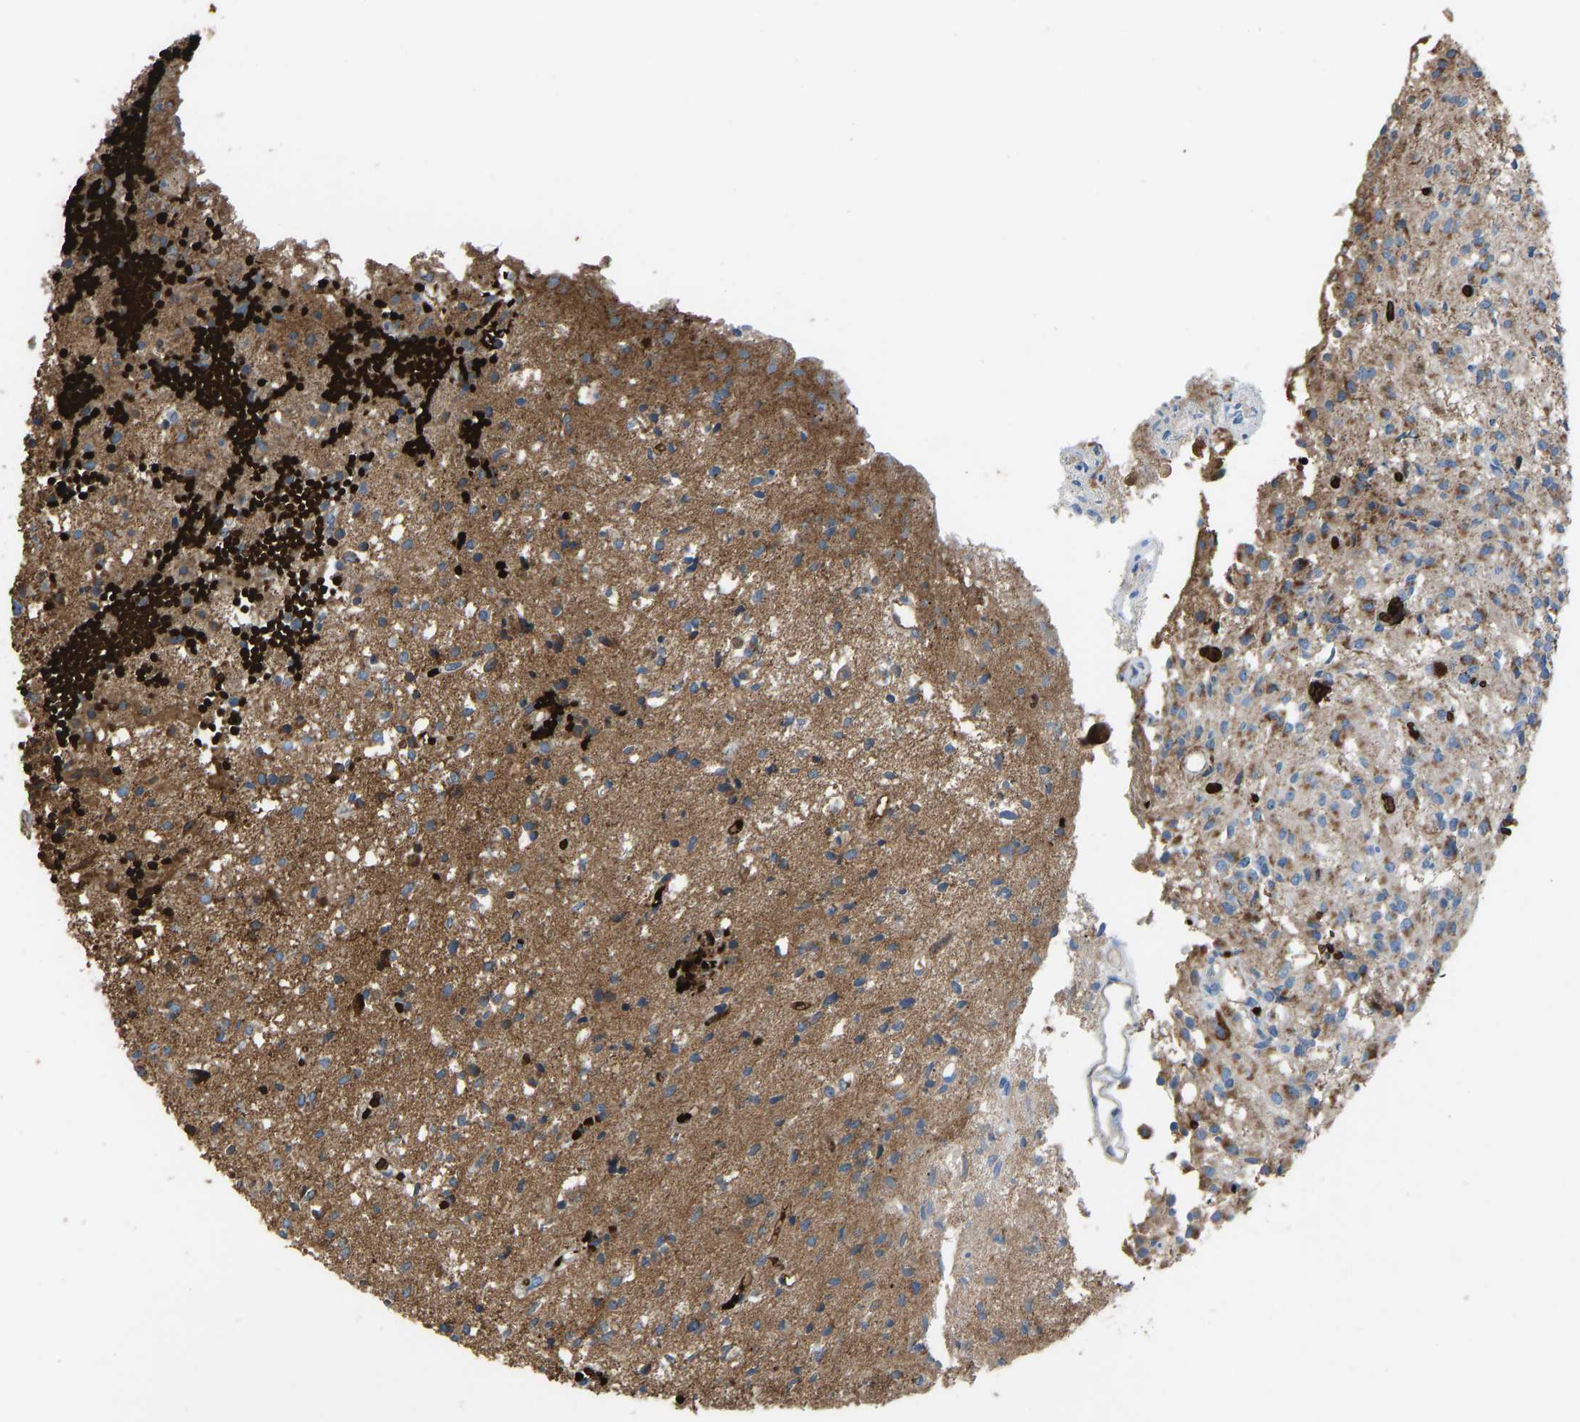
{"staining": {"intensity": "moderate", "quantity": ">75%", "location": "cytoplasmic/membranous"}, "tissue": "glioma", "cell_type": "Tumor cells", "image_type": "cancer", "snomed": [{"axis": "morphology", "description": "Glioma, malignant, High grade"}, {"axis": "topography", "description": "Brain"}], "caption": "DAB immunohistochemical staining of human malignant glioma (high-grade) displays moderate cytoplasmic/membranous protein positivity in approximately >75% of tumor cells. (Stains: DAB (3,3'-diaminobenzidine) in brown, nuclei in blue, Microscopy: brightfield microscopy at high magnification).", "gene": "PIGS", "patient": {"sex": "female", "age": 59}}